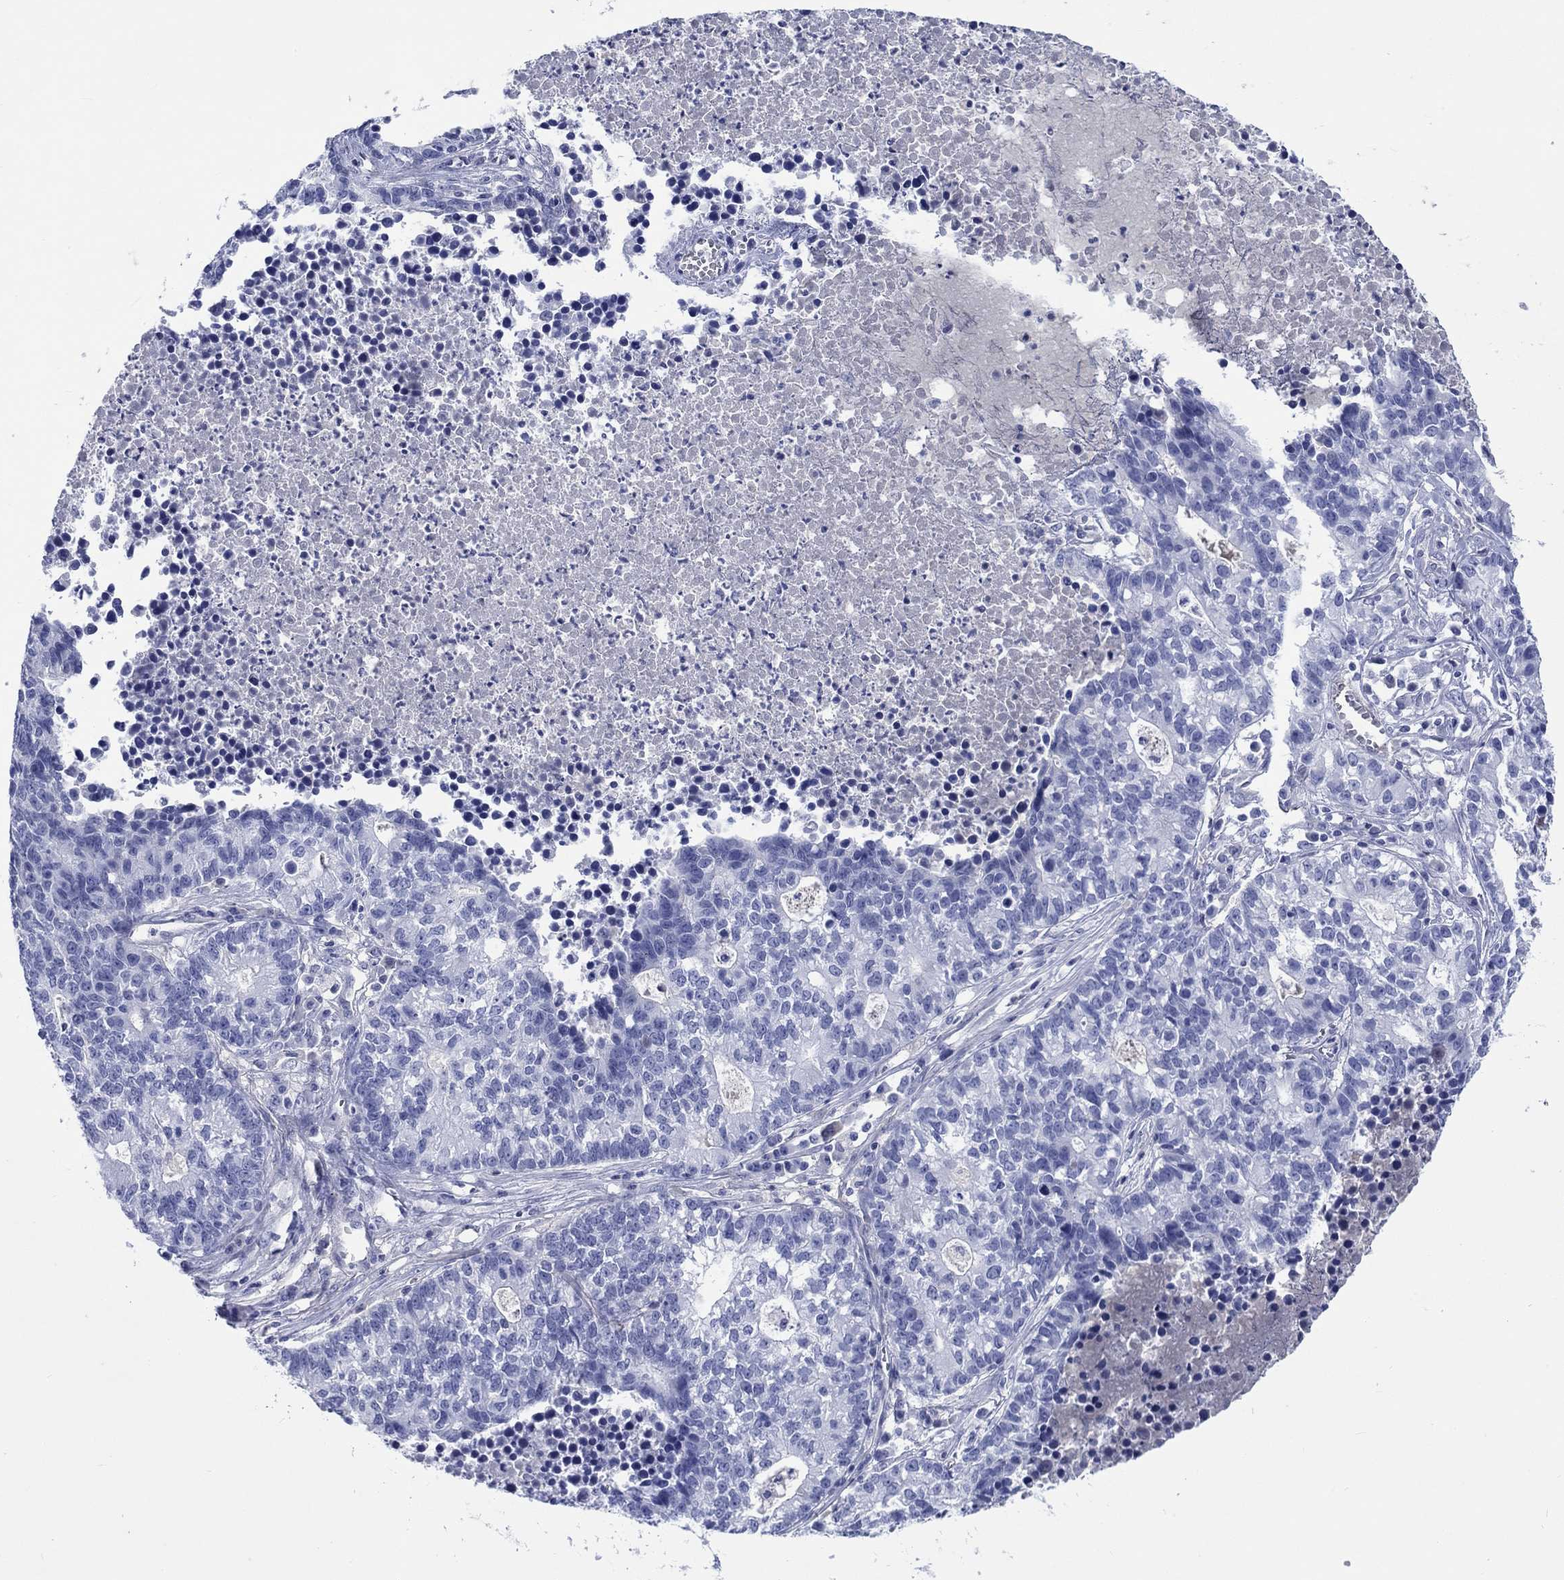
{"staining": {"intensity": "negative", "quantity": "none", "location": "none"}, "tissue": "lung cancer", "cell_type": "Tumor cells", "image_type": "cancer", "snomed": [{"axis": "morphology", "description": "Adenocarcinoma, NOS"}, {"axis": "topography", "description": "Lung"}], "caption": "Immunohistochemistry (IHC) image of human lung adenocarcinoma stained for a protein (brown), which shows no expression in tumor cells.", "gene": "CACNG3", "patient": {"sex": "male", "age": 57}}